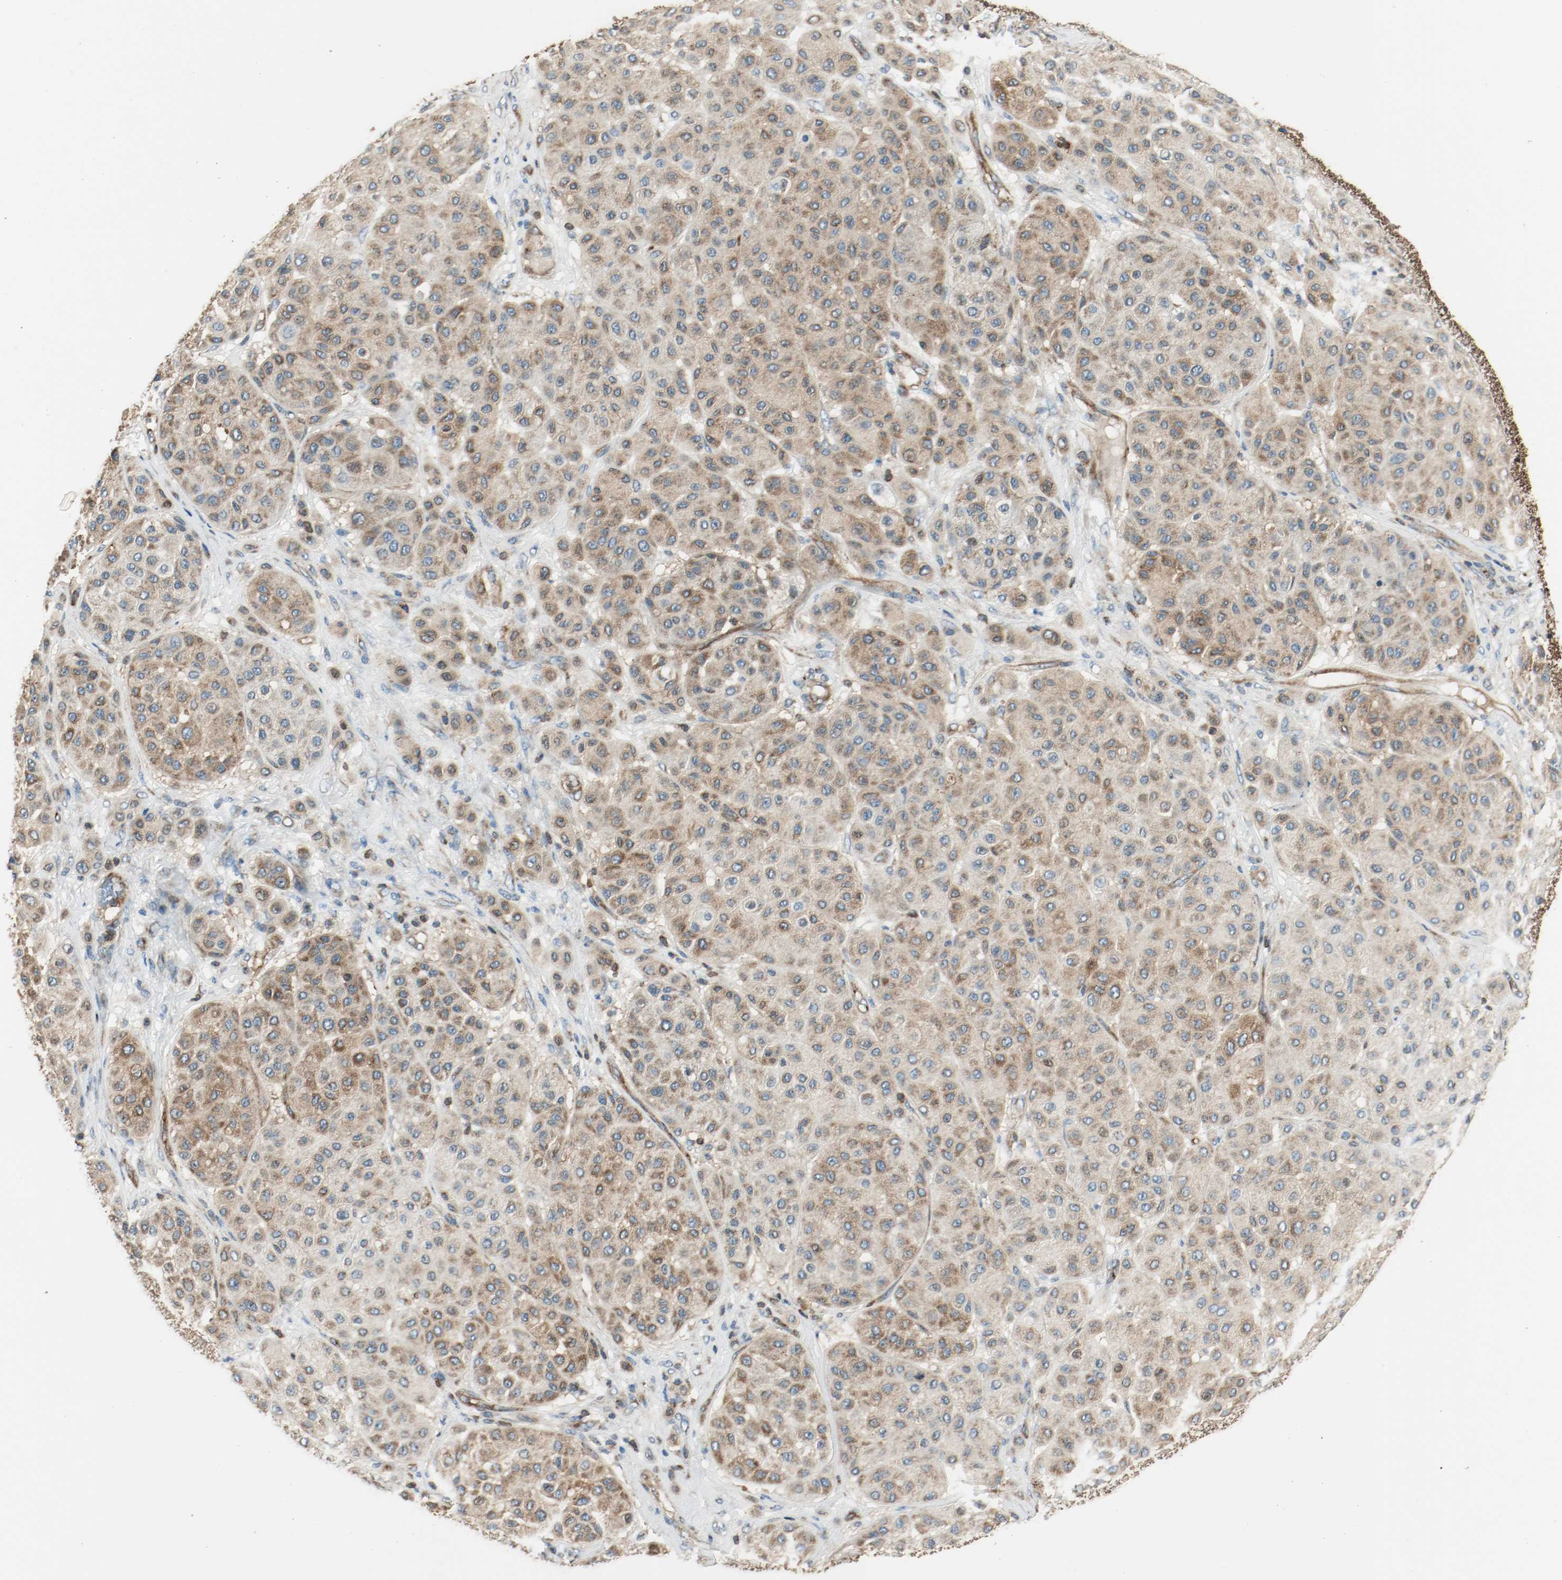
{"staining": {"intensity": "strong", "quantity": ">75%", "location": "cytoplasmic/membranous"}, "tissue": "melanoma", "cell_type": "Tumor cells", "image_type": "cancer", "snomed": [{"axis": "morphology", "description": "Normal tissue, NOS"}, {"axis": "morphology", "description": "Malignant melanoma, Metastatic site"}, {"axis": "topography", "description": "Skin"}], "caption": "Immunohistochemical staining of human melanoma displays high levels of strong cytoplasmic/membranous protein expression in about >75% of tumor cells.", "gene": "PLCG1", "patient": {"sex": "male", "age": 41}}